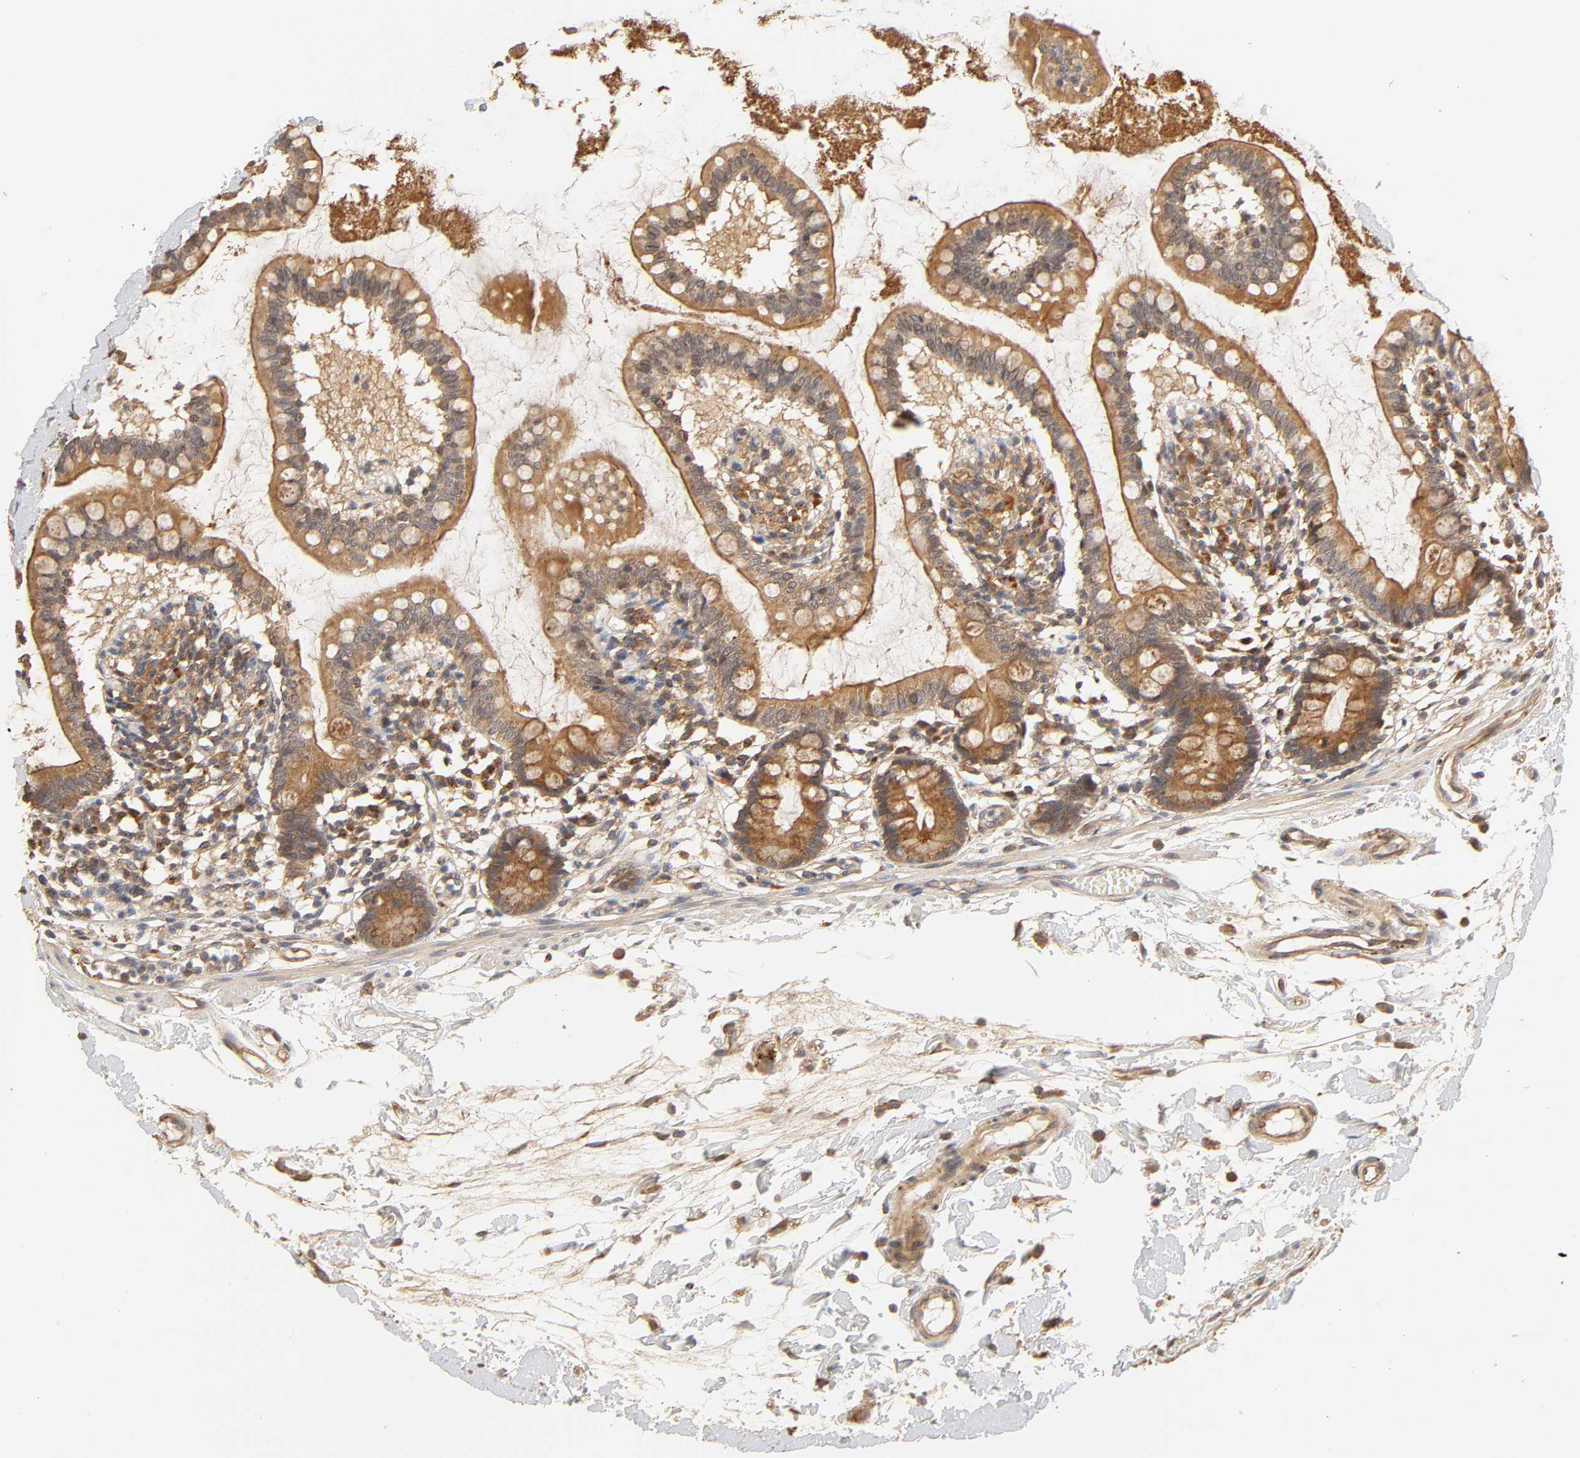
{"staining": {"intensity": "strong", "quantity": ">75%", "location": "cytoplasmic/membranous"}, "tissue": "small intestine", "cell_type": "Glandular cells", "image_type": "normal", "snomed": [{"axis": "morphology", "description": "Normal tissue, NOS"}, {"axis": "topography", "description": "Small intestine"}], "caption": "About >75% of glandular cells in benign small intestine show strong cytoplasmic/membranous protein expression as visualized by brown immunohistochemical staining.", "gene": "EPS8", "patient": {"sex": "female", "age": 61}}